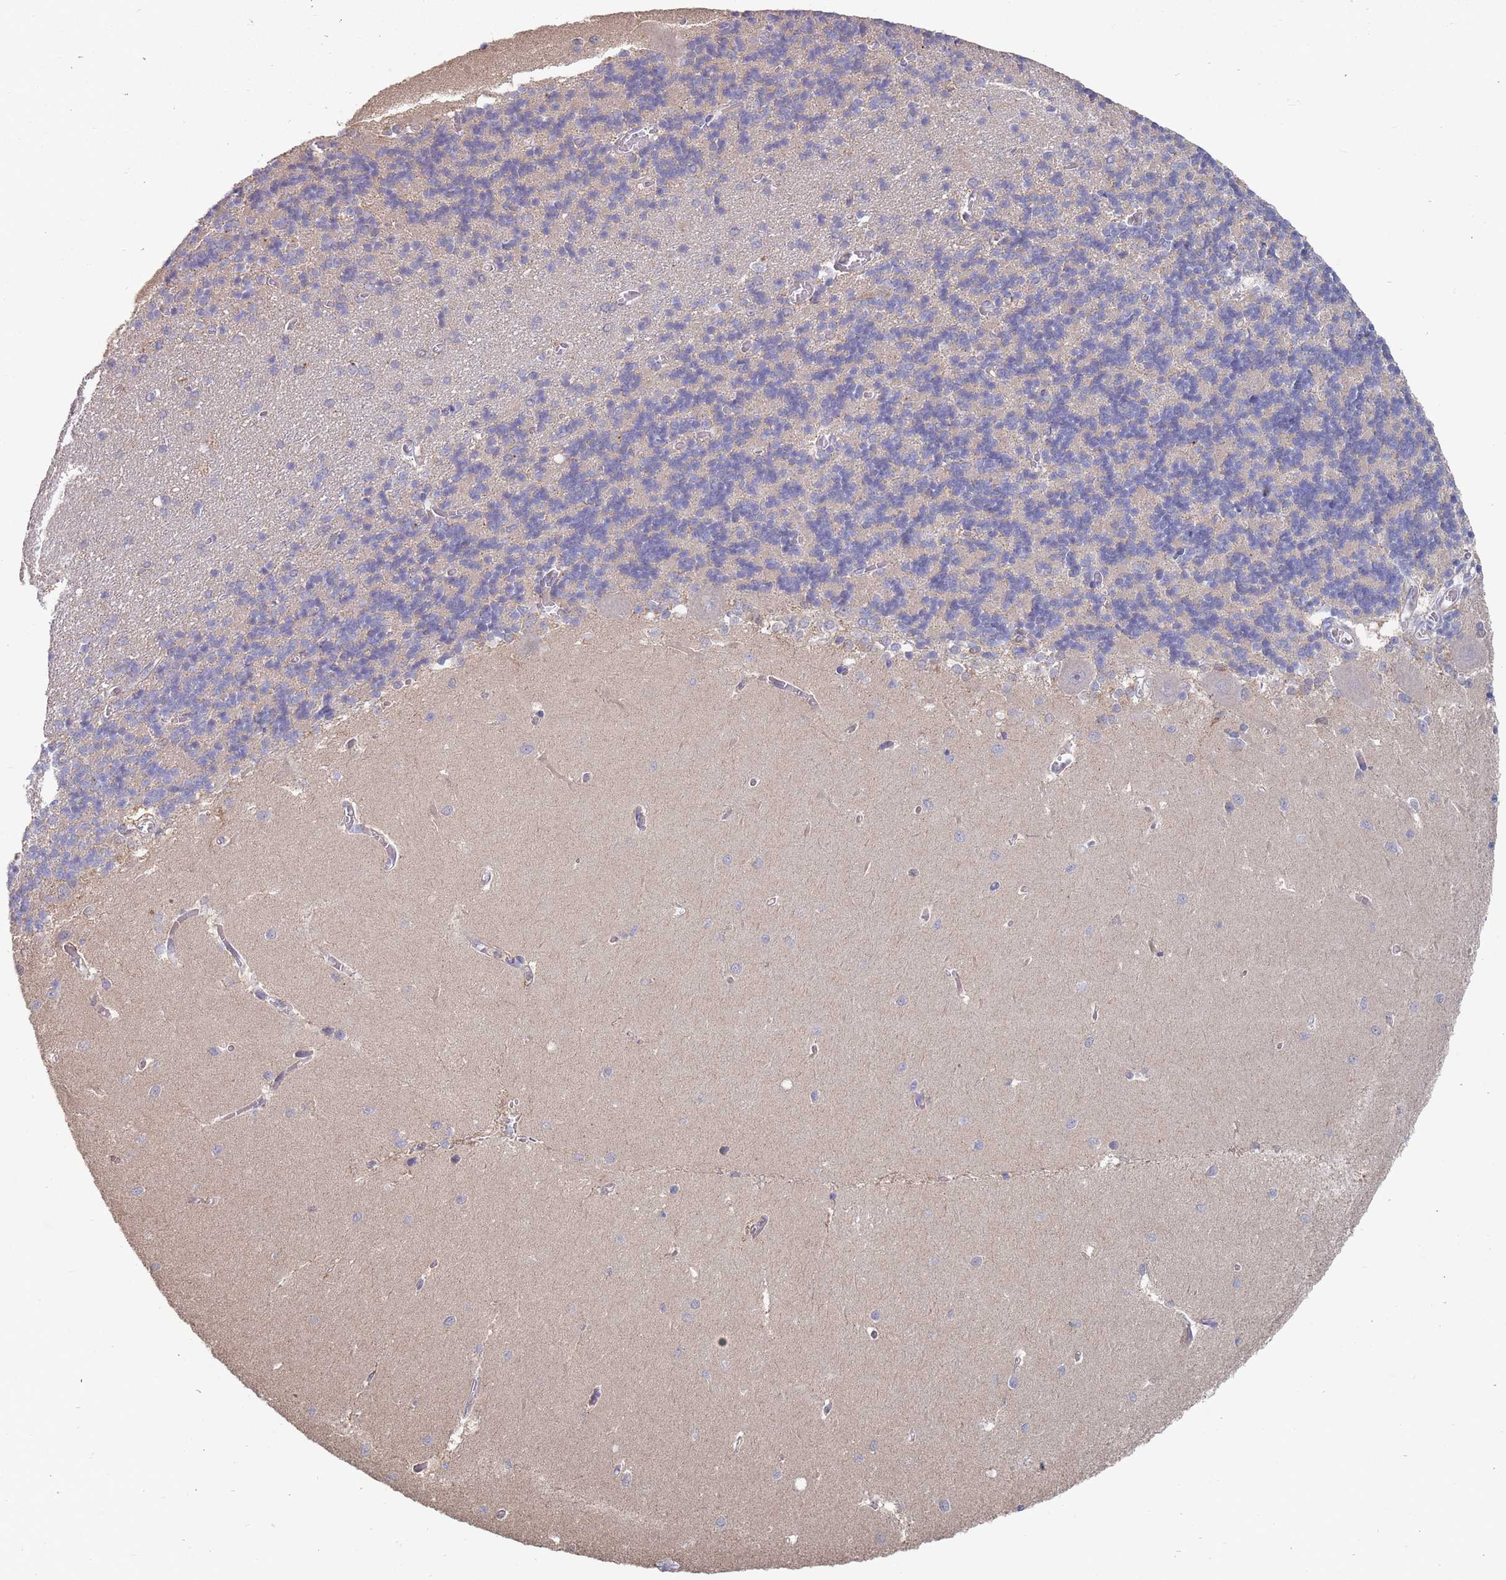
{"staining": {"intensity": "negative", "quantity": "none", "location": "none"}, "tissue": "cerebellum", "cell_type": "Cells in granular layer", "image_type": "normal", "snomed": [{"axis": "morphology", "description": "Normal tissue, NOS"}, {"axis": "topography", "description": "Cerebellum"}], "caption": "Cerebellum was stained to show a protein in brown. There is no significant expression in cells in granular layer. (Brightfield microscopy of DAB immunohistochemistry at high magnification).", "gene": "NUB1", "patient": {"sex": "male", "age": 37}}